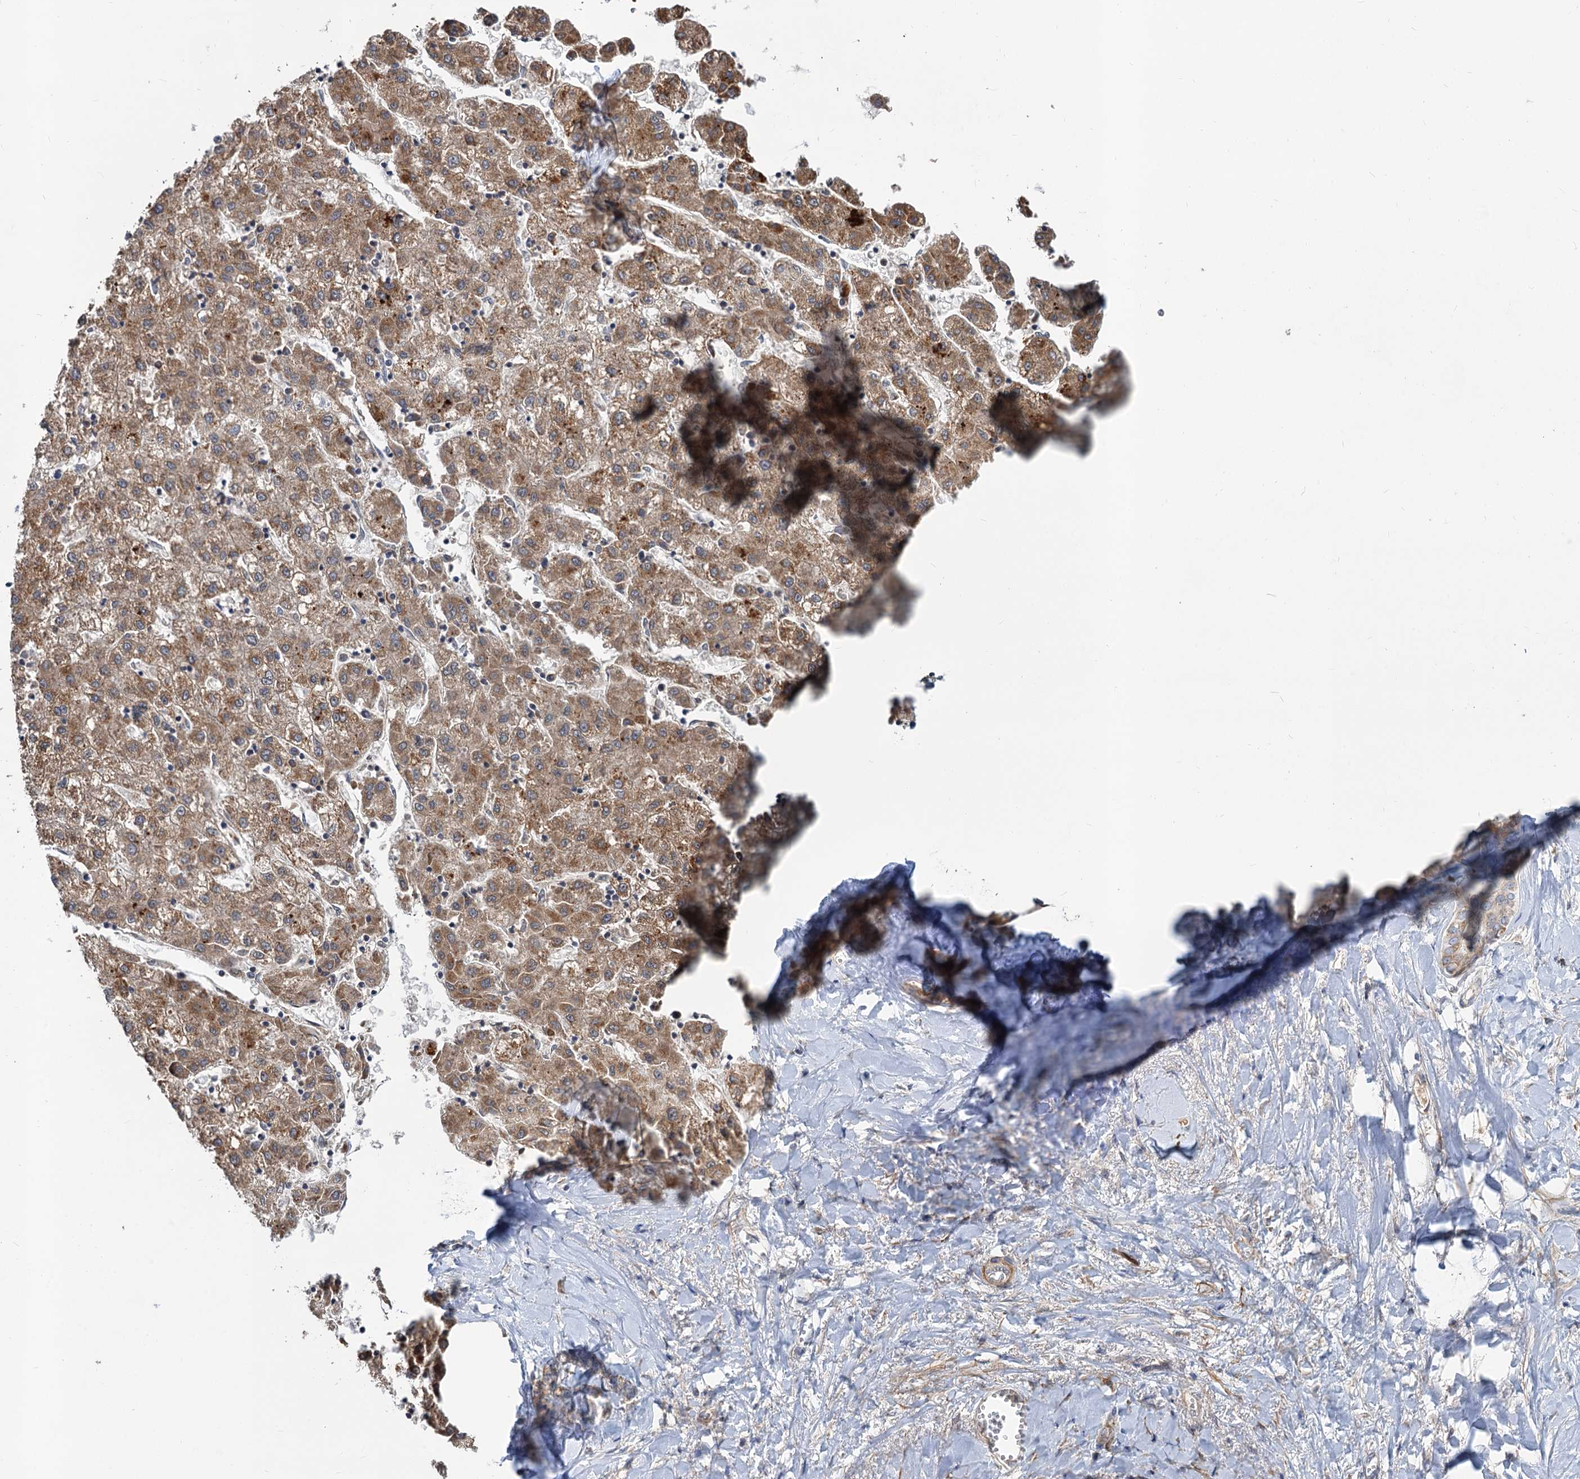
{"staining": {"intensity": "moderate", "quantity": ">75%", "location": "cytoplasmic/membranous"}, "tissue": "liver cancer", "cell_type": "Tumor cells", "image_type": "cancer", "snomed": [{"axis": "morphology", "description": "Carcinoma, Hepatocellular, NOS"}, {"axis": "topography", "description": "Liver"}], "caption": "Tumor cells exhibit moderate cytoplasmic/membranous positivity in approximately >75% of cells in hepatocellular carcinoma (liver). The staining was performed using DAB, with brown indicating positive protein expression. Nuclei are stained blue with hematoxylin.", "gene": "ALKBH7", "patient": {"sex": "male", "age": 72}}